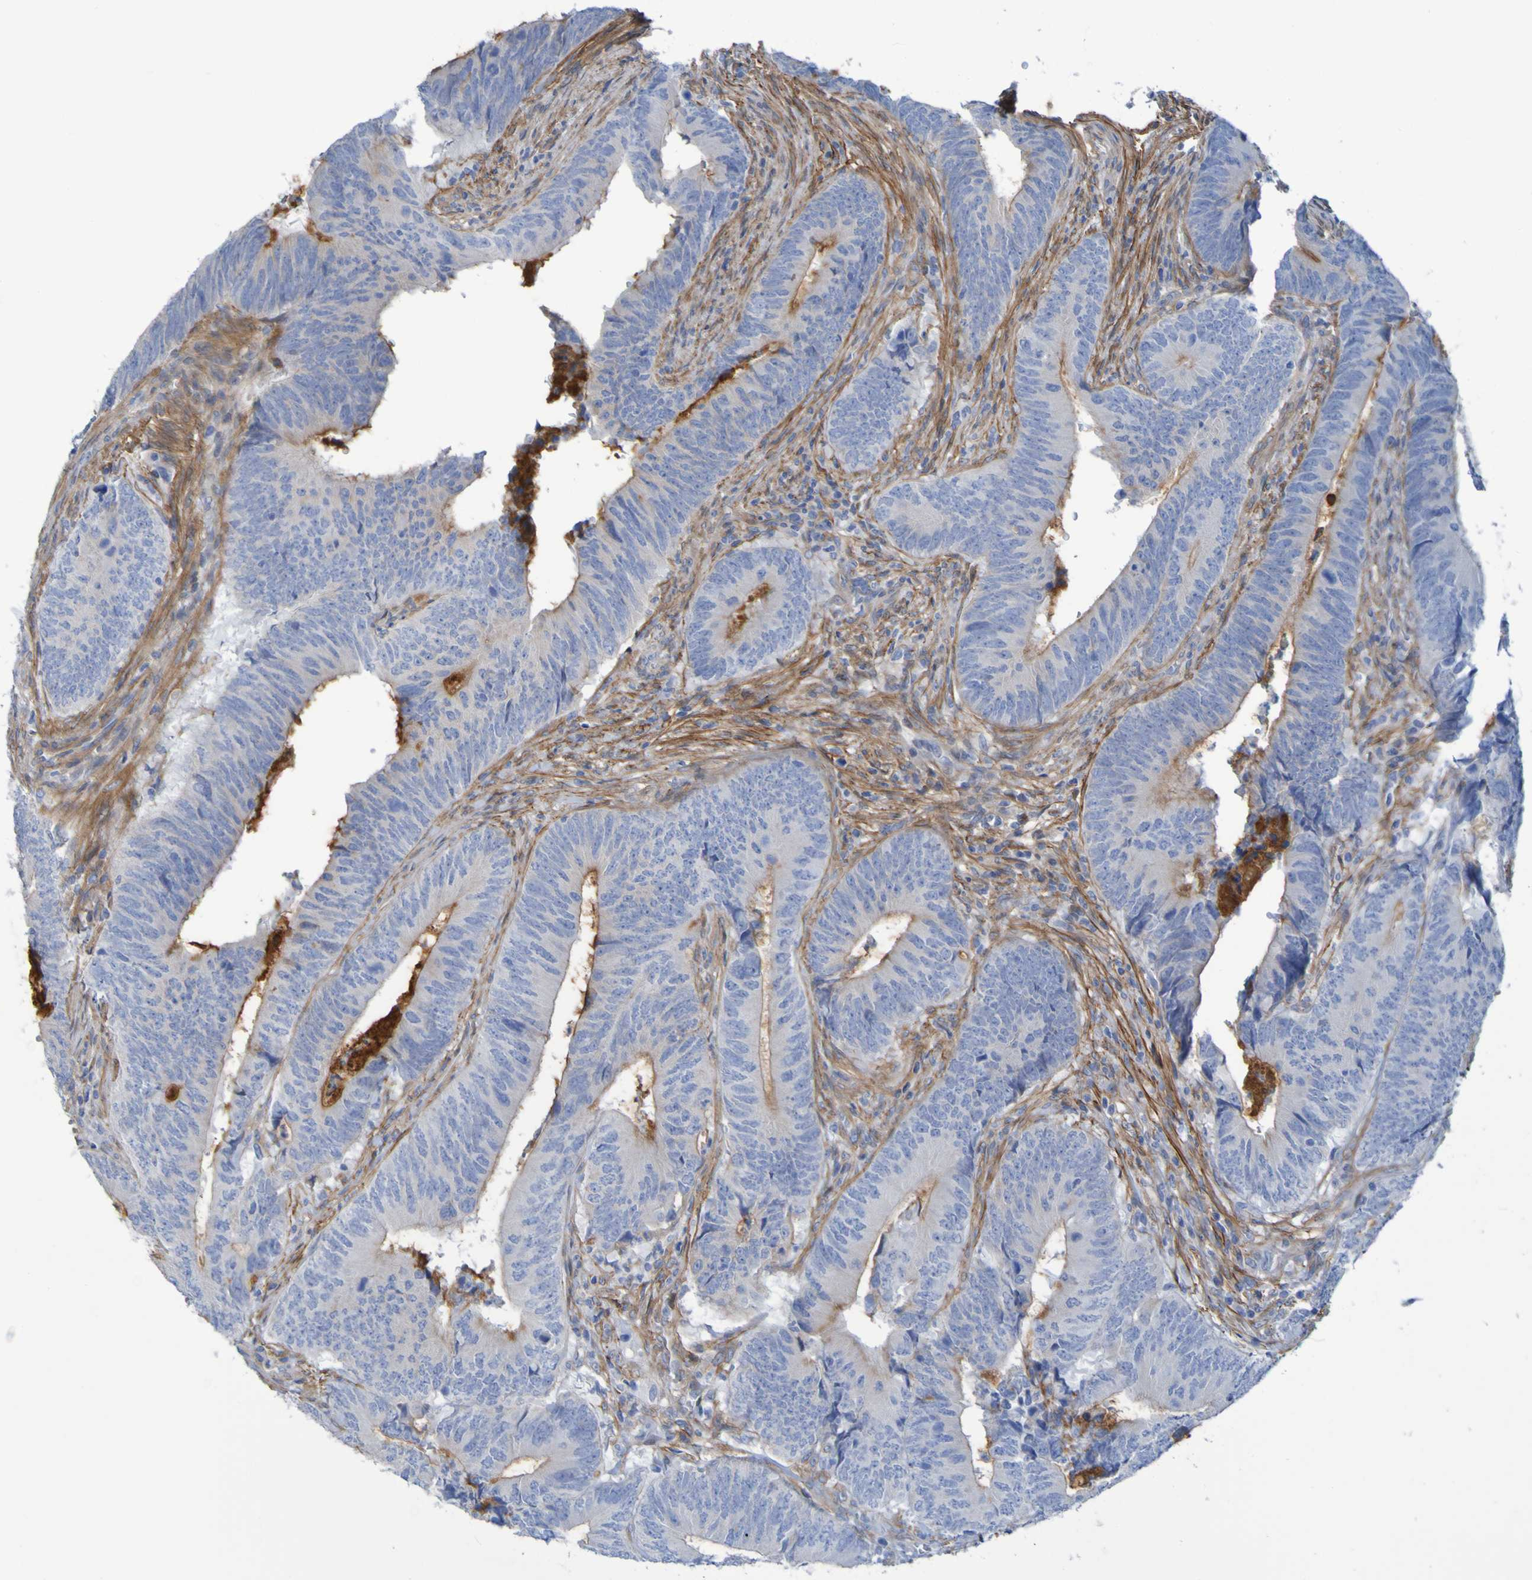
{"staining": {"intensity": "moderate", "quantity": "25%-75%", "location": "cytoplasmic/membranous"}, "tissue": "colorectal cancer", "cell_type": "Tumor cells", "image_type": "cancer", "snomed": [{"axis": "morphology", "description": "Normal tissue, NOS"}, {"axis": "morphology", "description": "Adenocarcinoma, NOS"}, {"axis": "topography", "description": "Colon"}], "caption": "Protein analysis of colorectal cancer tissue exhibits moderate cytoplasmic/membranous positivity in approximately 25%-75% of tumor cells.", "gene": "LPP", "patient": {"sex": "male", "age": 56}}